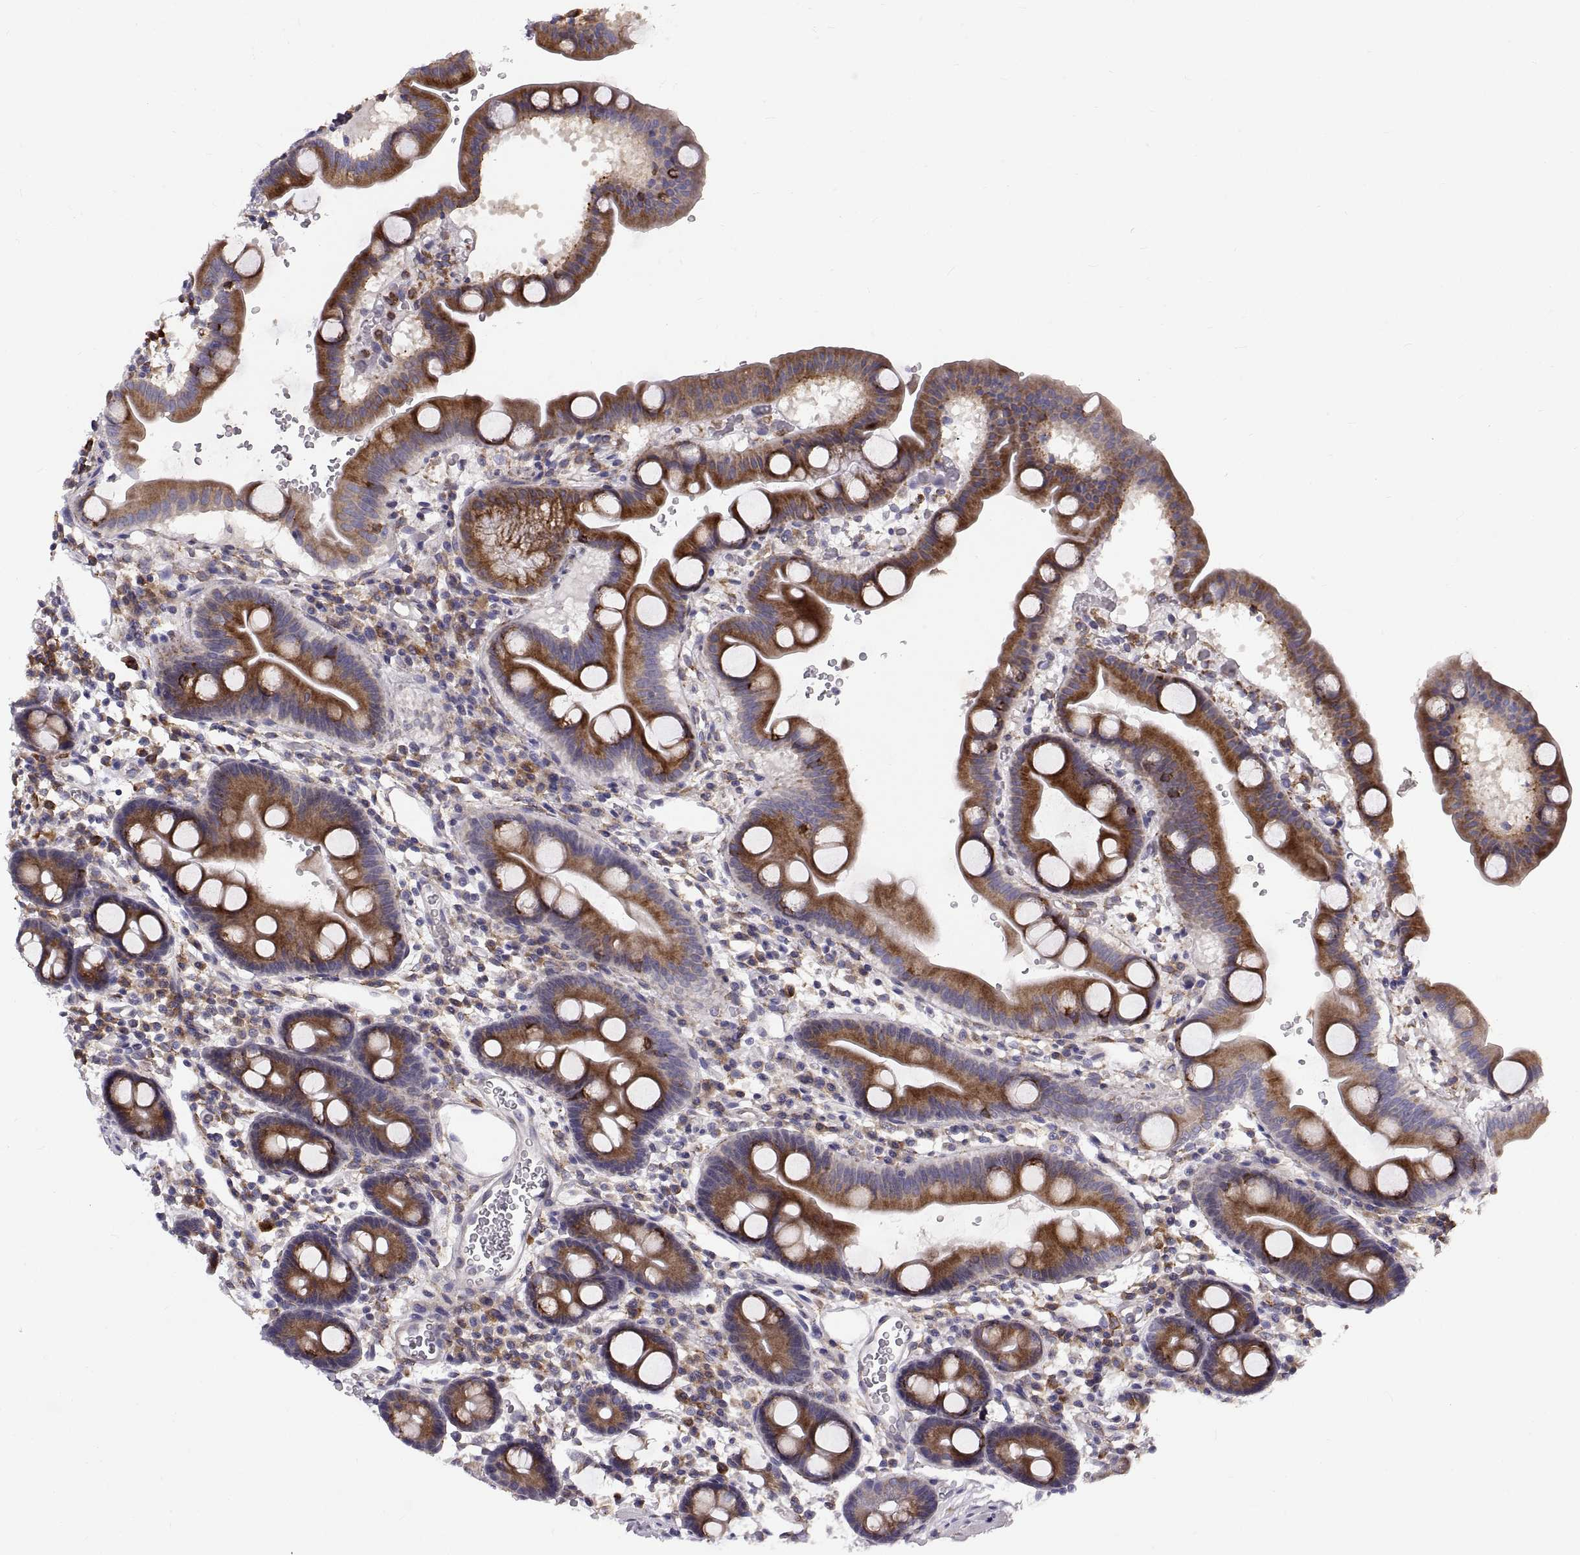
{"staining": {"intensity": "strong", "quantity": ">75%", "location": "cytoplasmic/membranous"}, "tissue": "duodenum", "cell_type": "Glandular cells", "image_type": "normal", "snomed": [{"axis": "morphology", "description": "Normal tissue, NOS"}, {"axis": "topography", "description": "Duodenum"}], "caption": "Duodenum was stained to show a protein in brown. There is high levels of strong cytoplasmic/membranous staining in about >75% of glandular cells. The protein of interest is shown in brown color, while the nuclei are stained blue.", "gene": "PLEKHB2", "patient": {"sex": "male", "age": 59}}